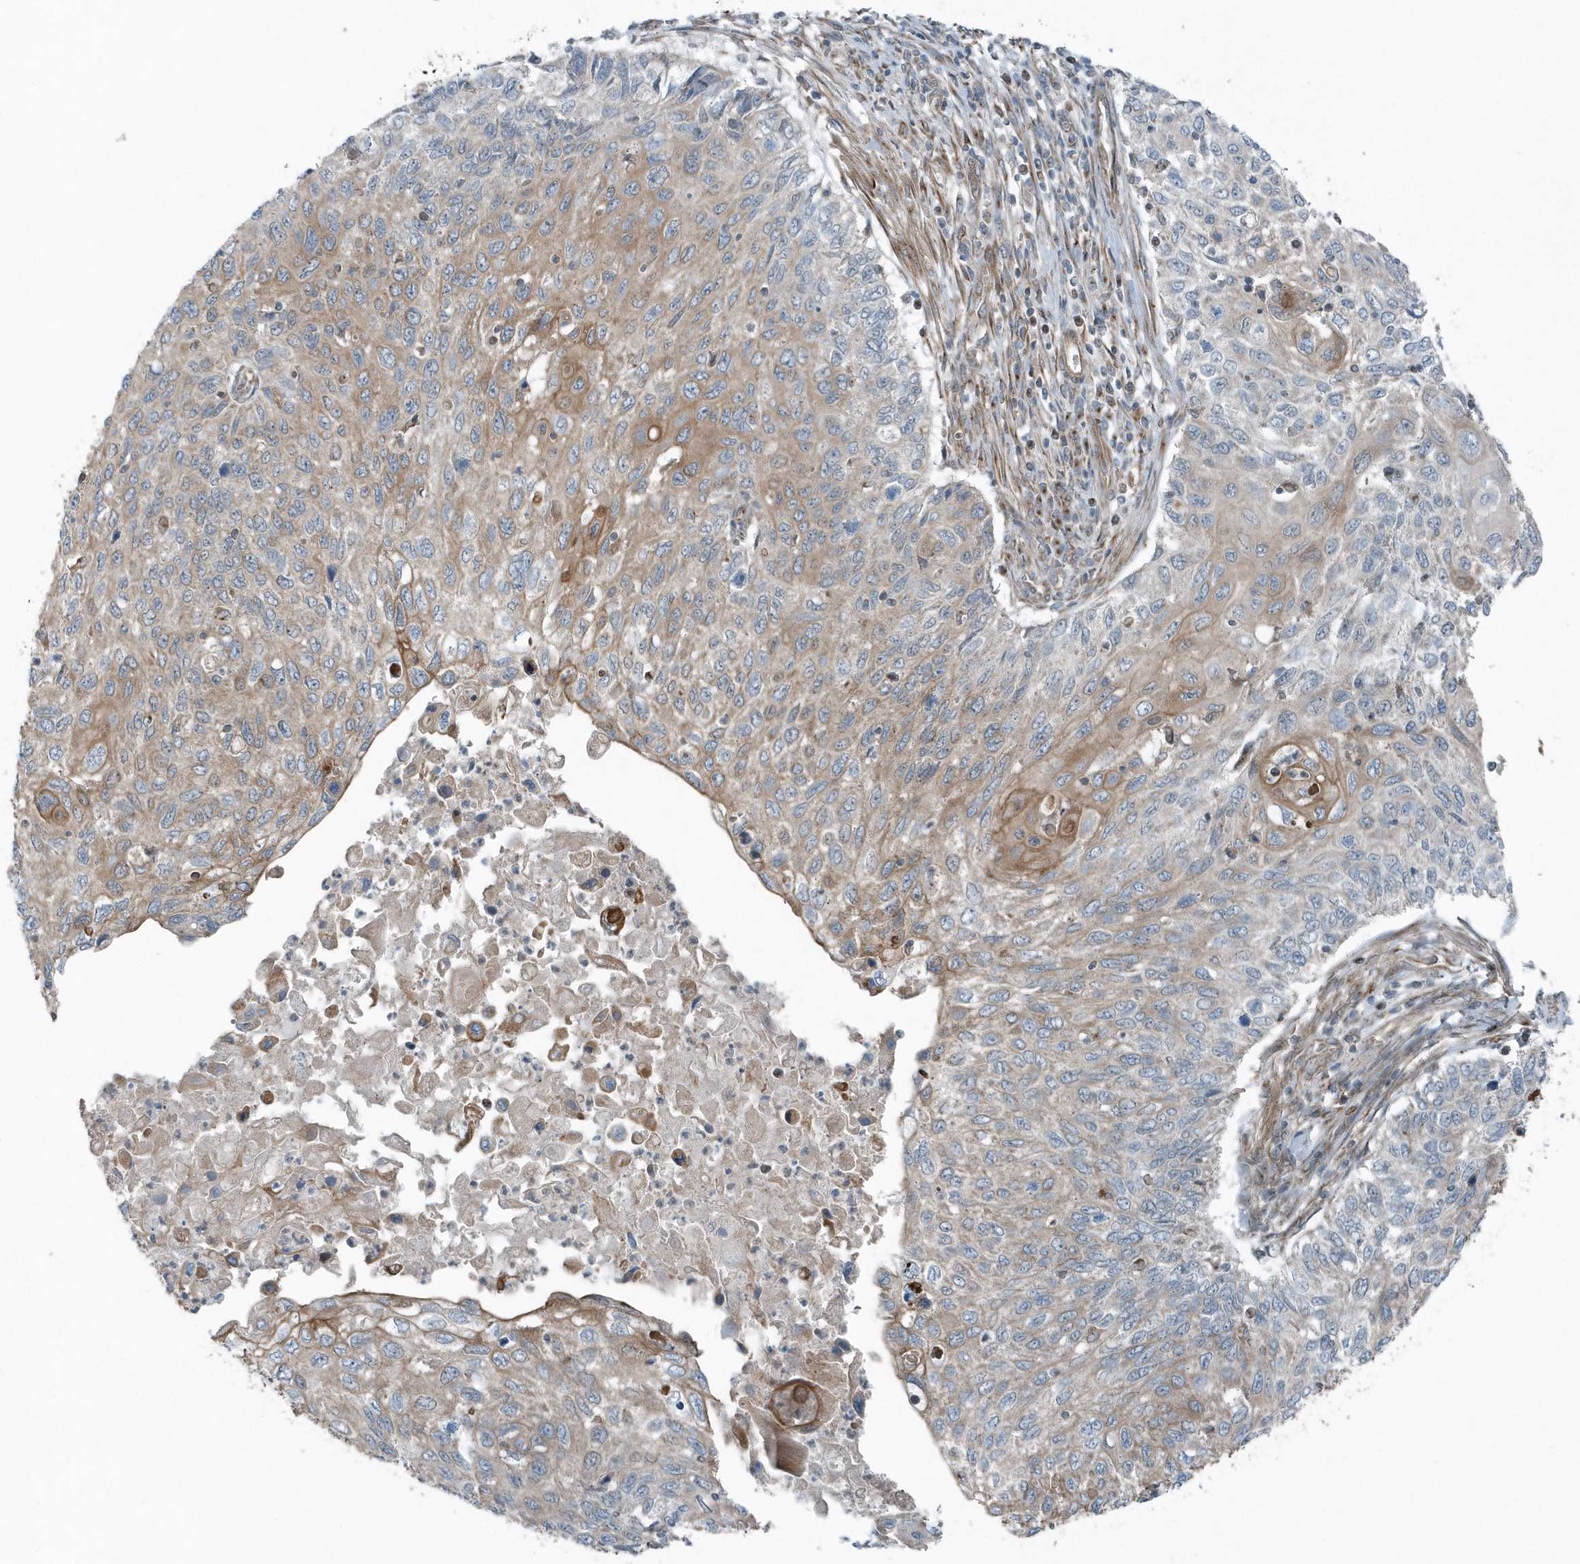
{"staining": {"intensity": "moderate", "quantity": "<25%", "location": "cytoplasmic/membranous"}, "tissue": "cervical cancer", "cell_type": "Tumor cells", "image_type": "cancer", "snomed": [{"axis": "morphology", "description": "Squamous cell carcinoma, NOS"}, {"axis": "topography", "description": "Cervix"}], "caption": "Immunohistochemical staining of cervical cancer (squamous cell carcinoma) exhibits low levels of moderate cytoplasmic/membranous protein staining in about <25% of tumor cells. The protein is stained brown, and the nuclei are stained in blue (DAB IHC with brightfield microscopy, high magnification).", "gene": "GCC2", "patient": {"sex": "female", "age": 70}}